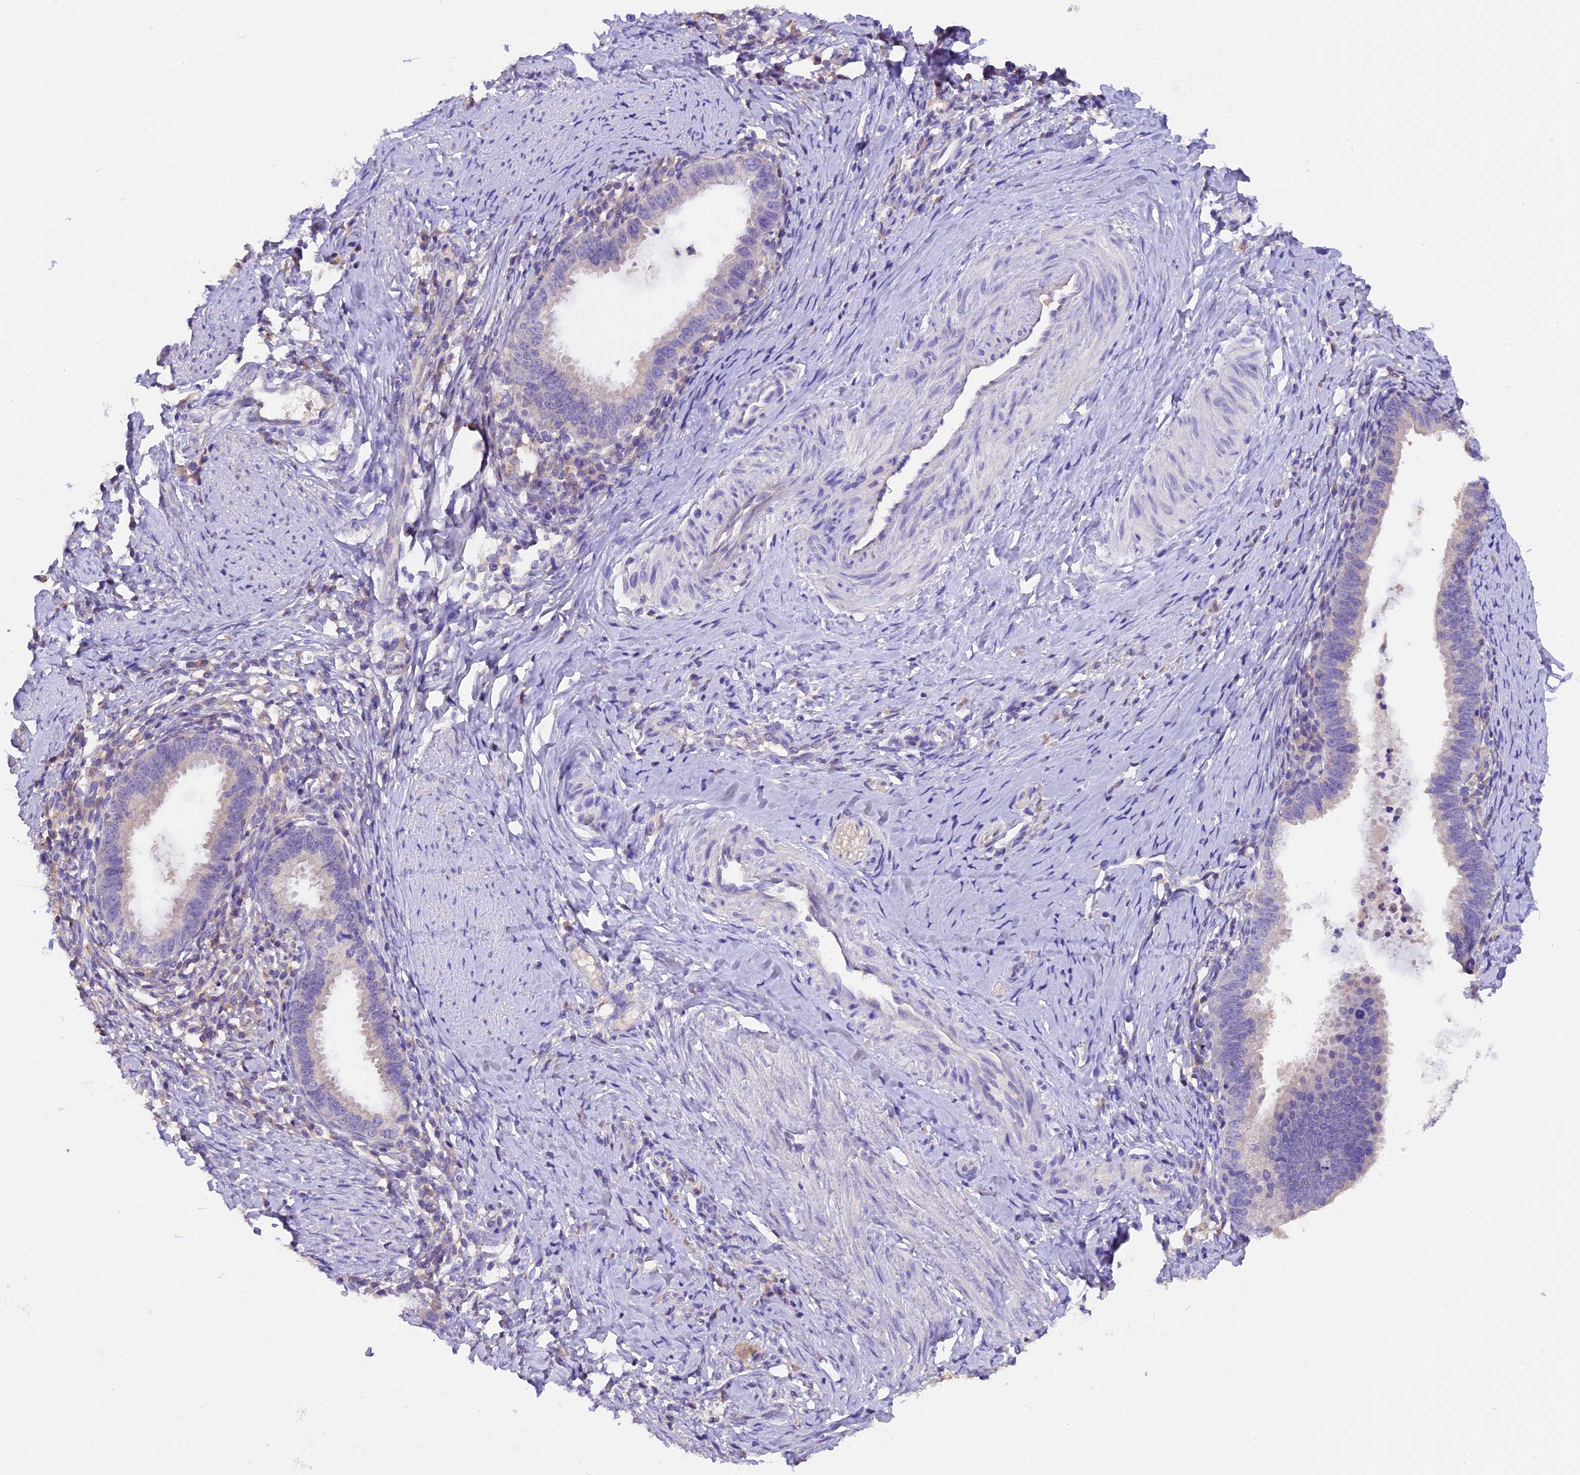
{"staining": {"intensity": "negative", "quantity": "none", "location": "none"}, "tissue": "cervical cancer", "cell_type": "Tumor cells", "image_type": "cancer", "snomed": [{"axis": "morphology", "description": "Adenocarcinoma, NOS"}, {"axis": "topography", "description": "Cervix"}], "caption": "Immunohistochemistry photomicrograph of neoplastic tissue: human adenocarcinoma (cervical) stained with DAB (3,3'-diaminobenzidine) exhibits no significant protein staining in tumor cells.", "gene": "AP3B2", "patient": {"sex": "female", "age": 36}}